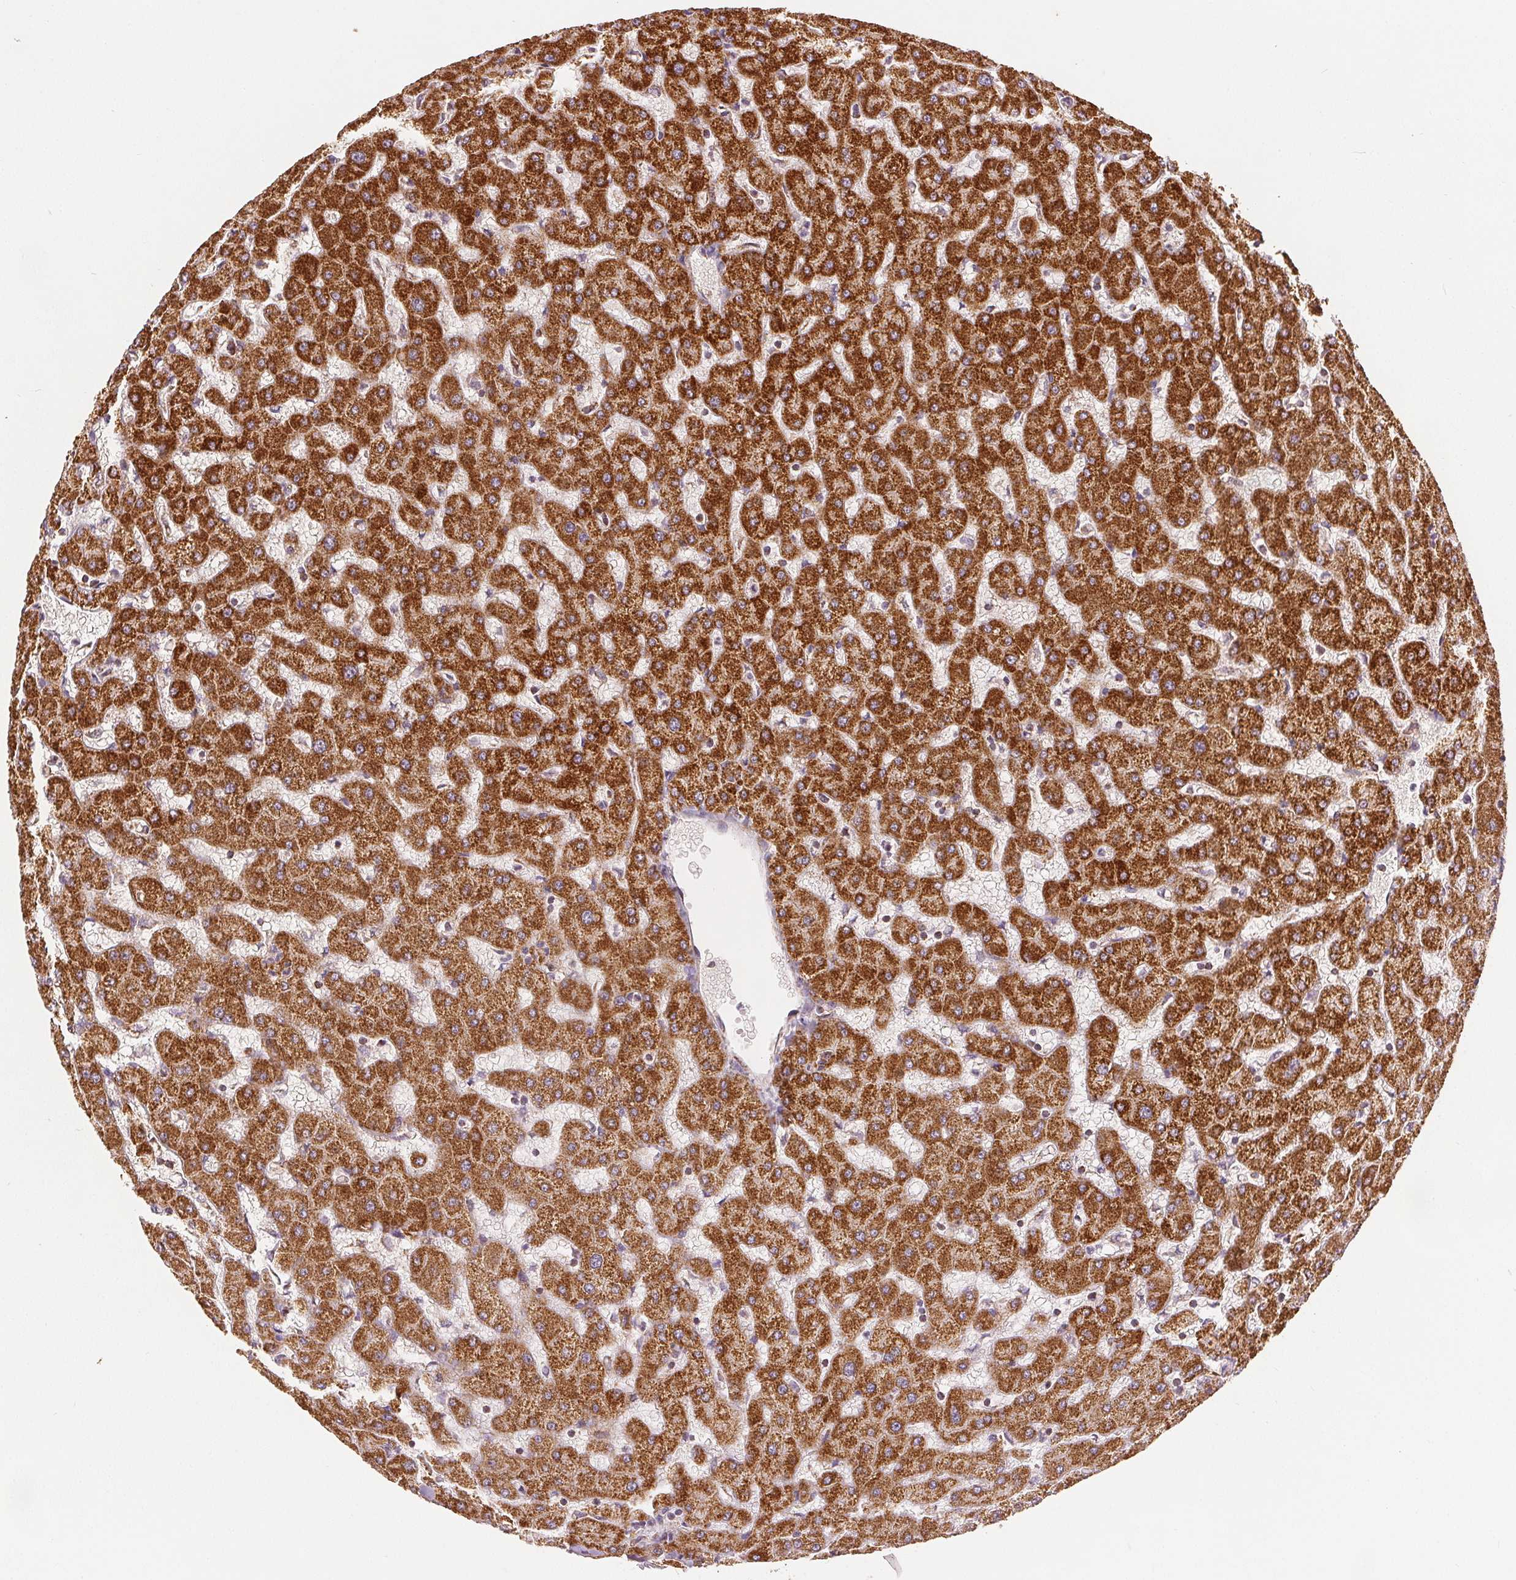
{"staining": {"intensity": "moderate", "quantity": ">75%", "location": "cytoplasmic/membranous"}, "tissue": "liver", "cell_type": "Cholangiocytes", "image_type": "normal", "snomed": [{"axis": "morphology", "description": "Normal tissue, NOS"}, {"axis": "topography", "description": "Liver"}], "caption": "This is a micrograph of immunohistochemistry staining of unremarkable liver, which shows moderate positivity in the cytoplasmic/membranous of cholangiocytes.", "gene": "SDHB", "patient": {"sex": "female", "age": 63}}